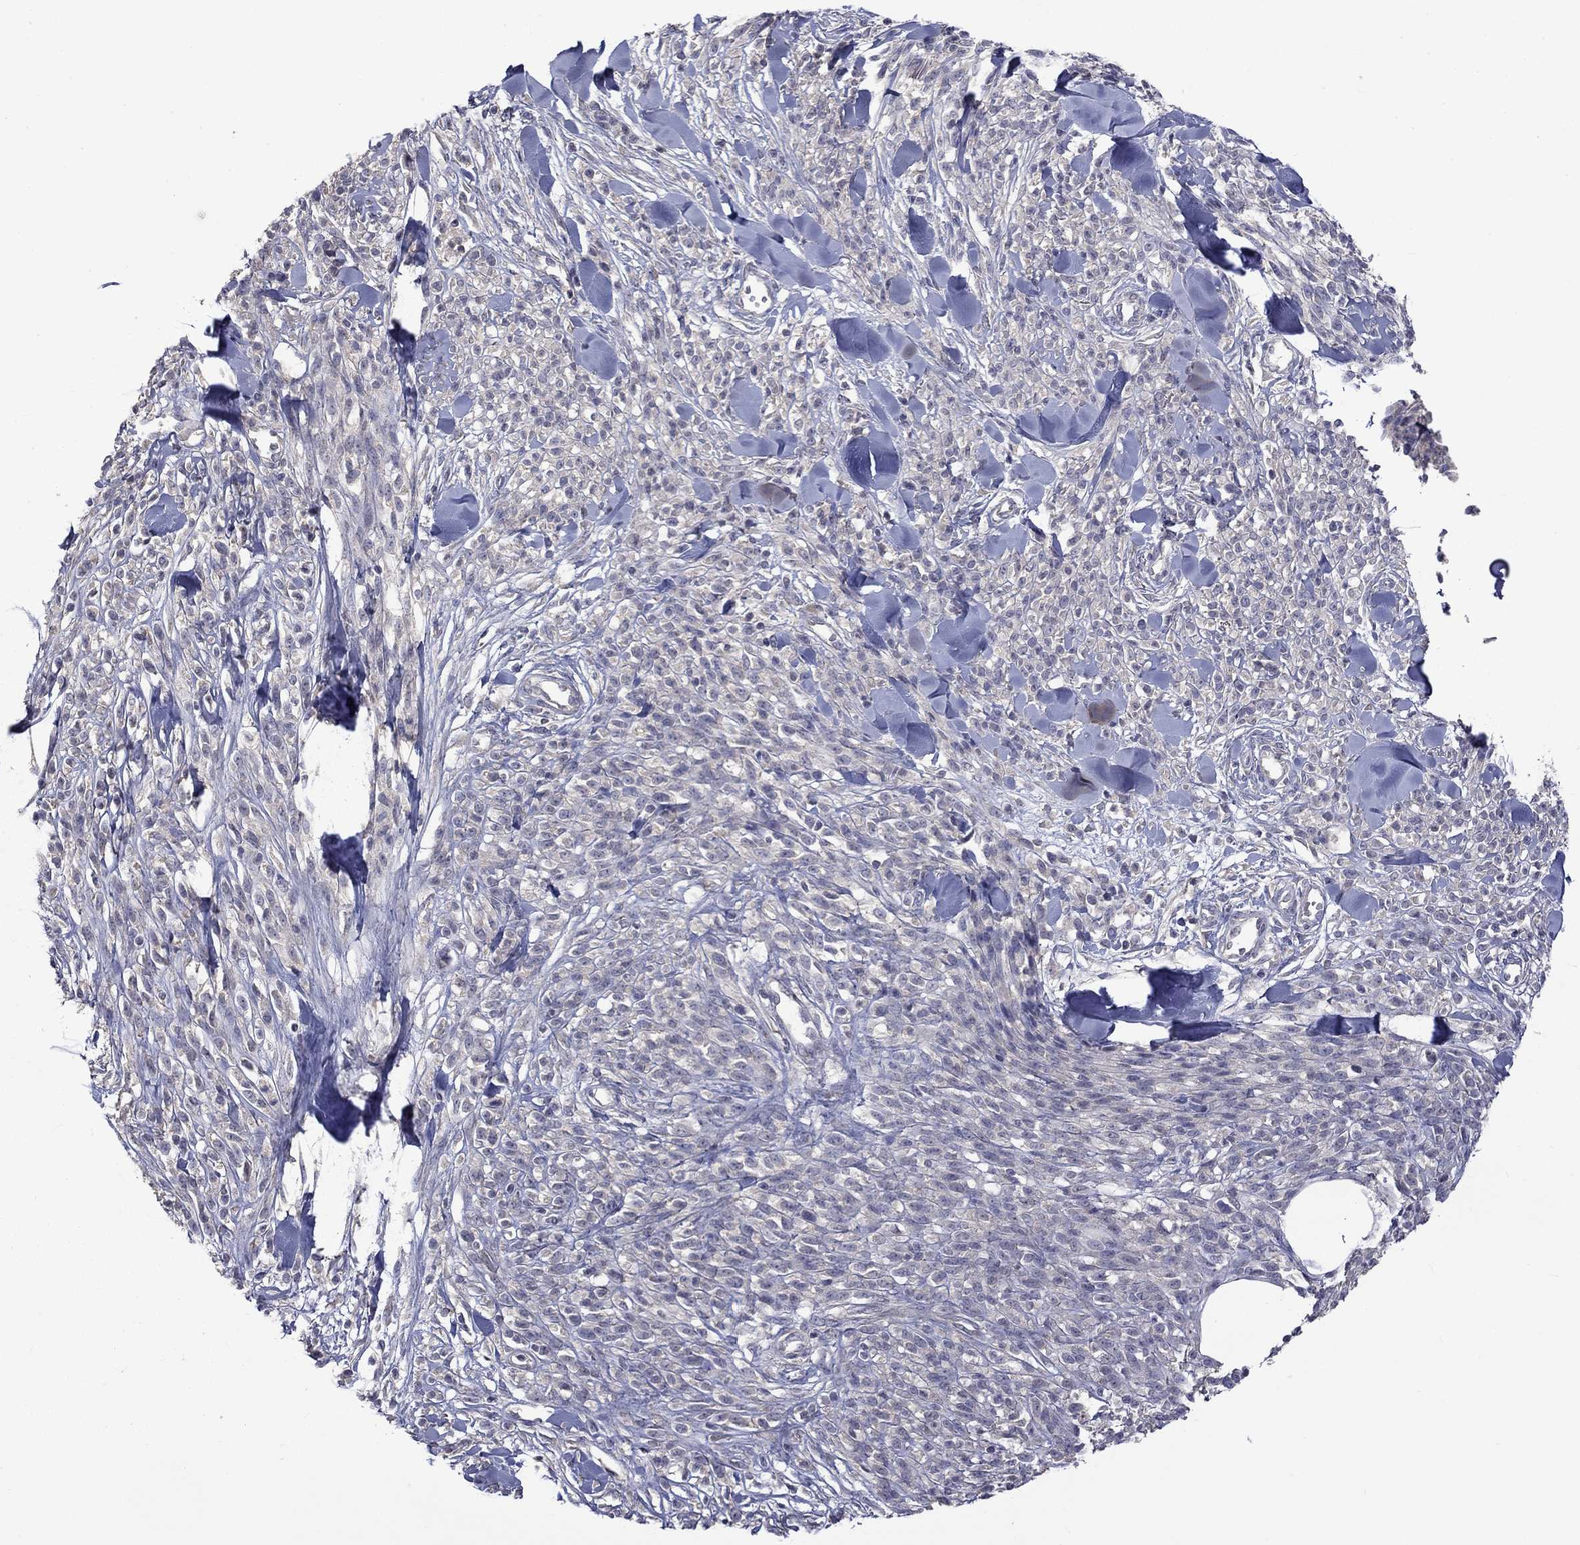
{"staining": {"intensity": "negative", "quantity": "none", "location": "none"}, "tissue": "melanoma", "cell_type": "Tumor cells", "image_type": "cancer", "snomed": [{"axis": "morphology", "description": "Malignant melanoma, NOS"}, {"axis": "topography", "description": "Skin"}, {"axis": "topography", "description": "Skin of trunk"}], "caption": "This is an immunohistochemistry micrograph of malignant melanoma. There is no staining in tumor cells.", "gene": "SLC39A14", "patient": {"sex": "male", "age": 74}}